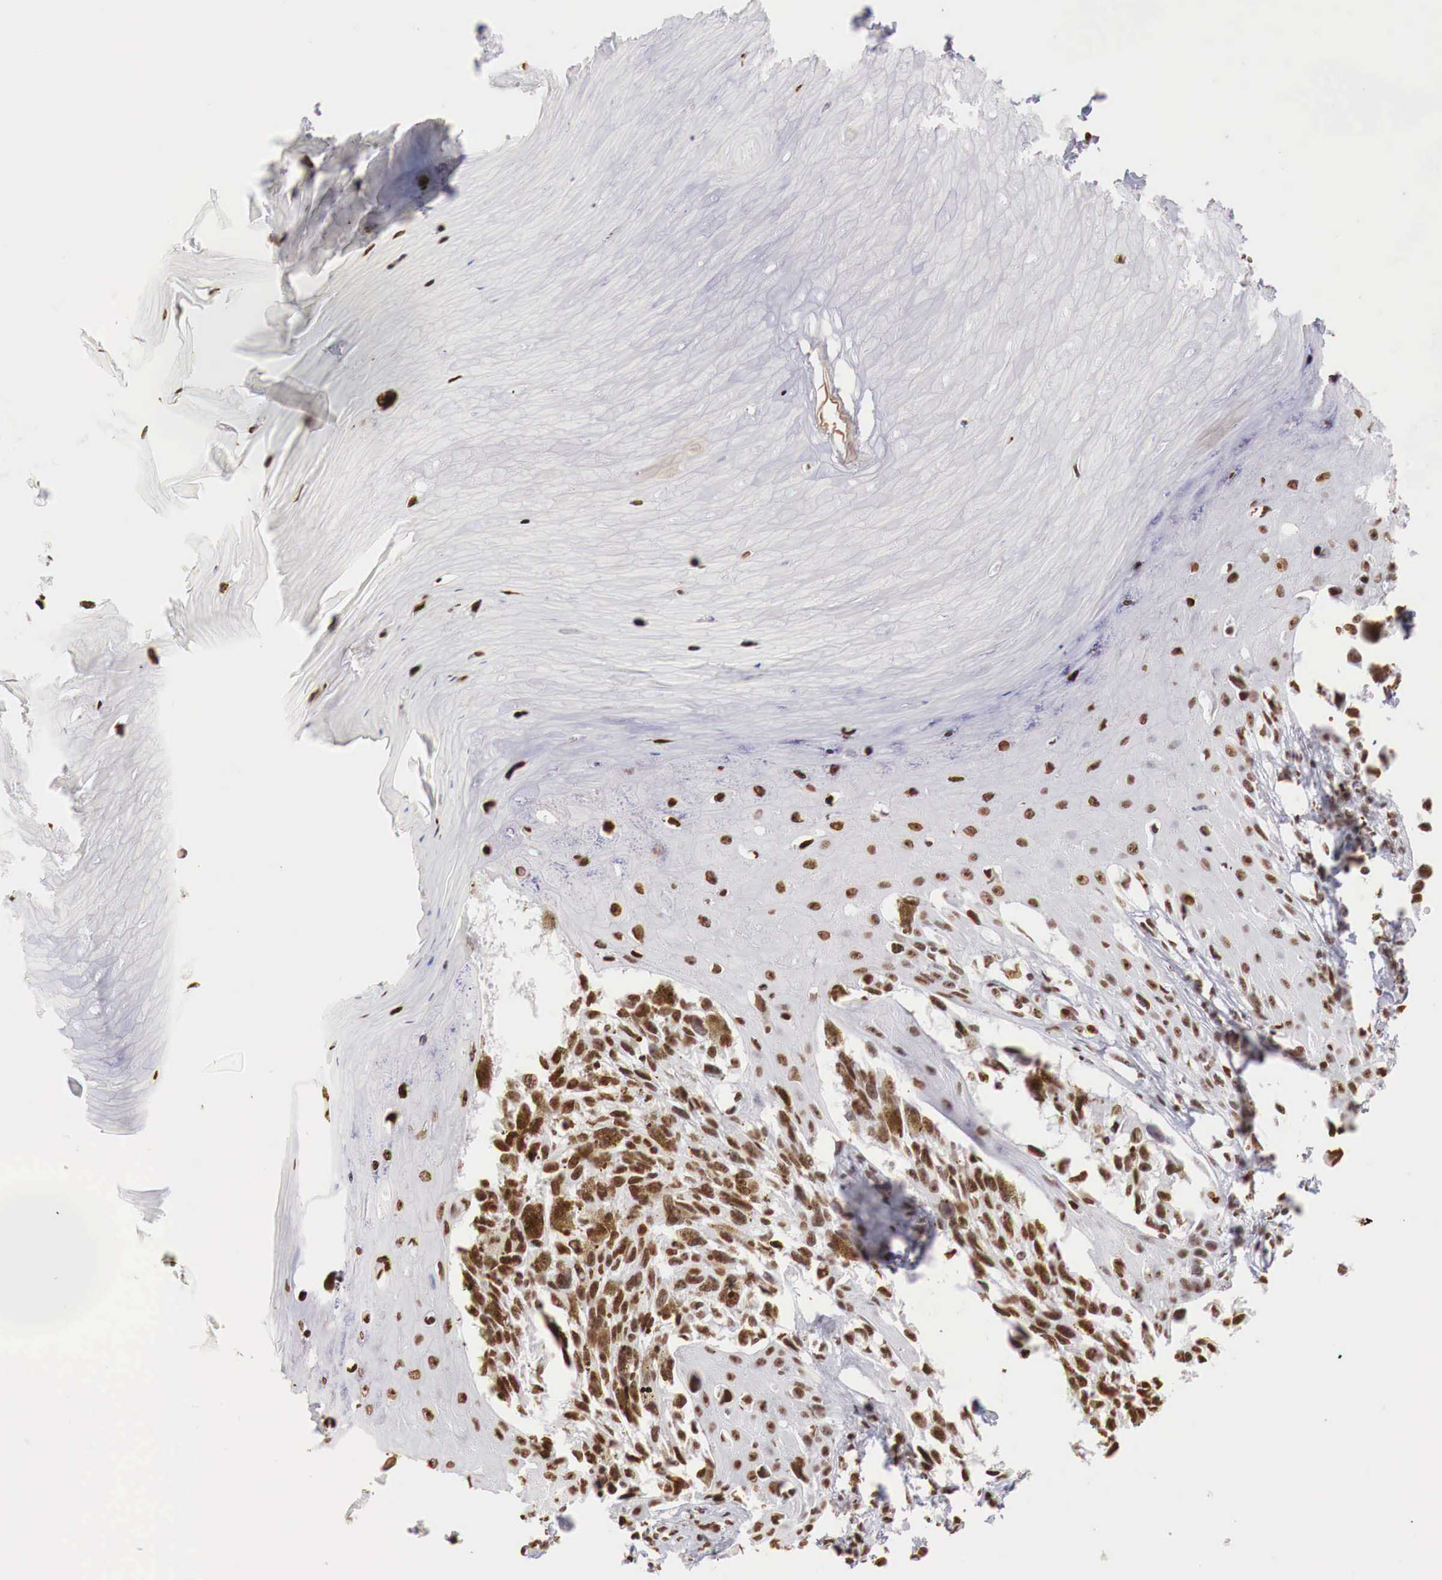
{"staining": {"intensity": "strong", "quantity": ">75%", "location": "cytoplasmic/membranous,nuclear"}, "tissue": "melanoma", "cell_type": "Tumor cells", "image_type": "cancer", "snomed": [{"axis": "morphology", "description": "Malignant melanoma, NOS"}, {"axis": "topography", "description": "Skin"}], "caption": "Melanoma stained for a protein exhibits strong cytoplasmic/membranous and nuclear positivity in tumor cells. The protein of interest is shown in brown color, while the nuclei are stained blue.", "gene": "DKC1", "patient": {"sex": "female", "age": 82}}